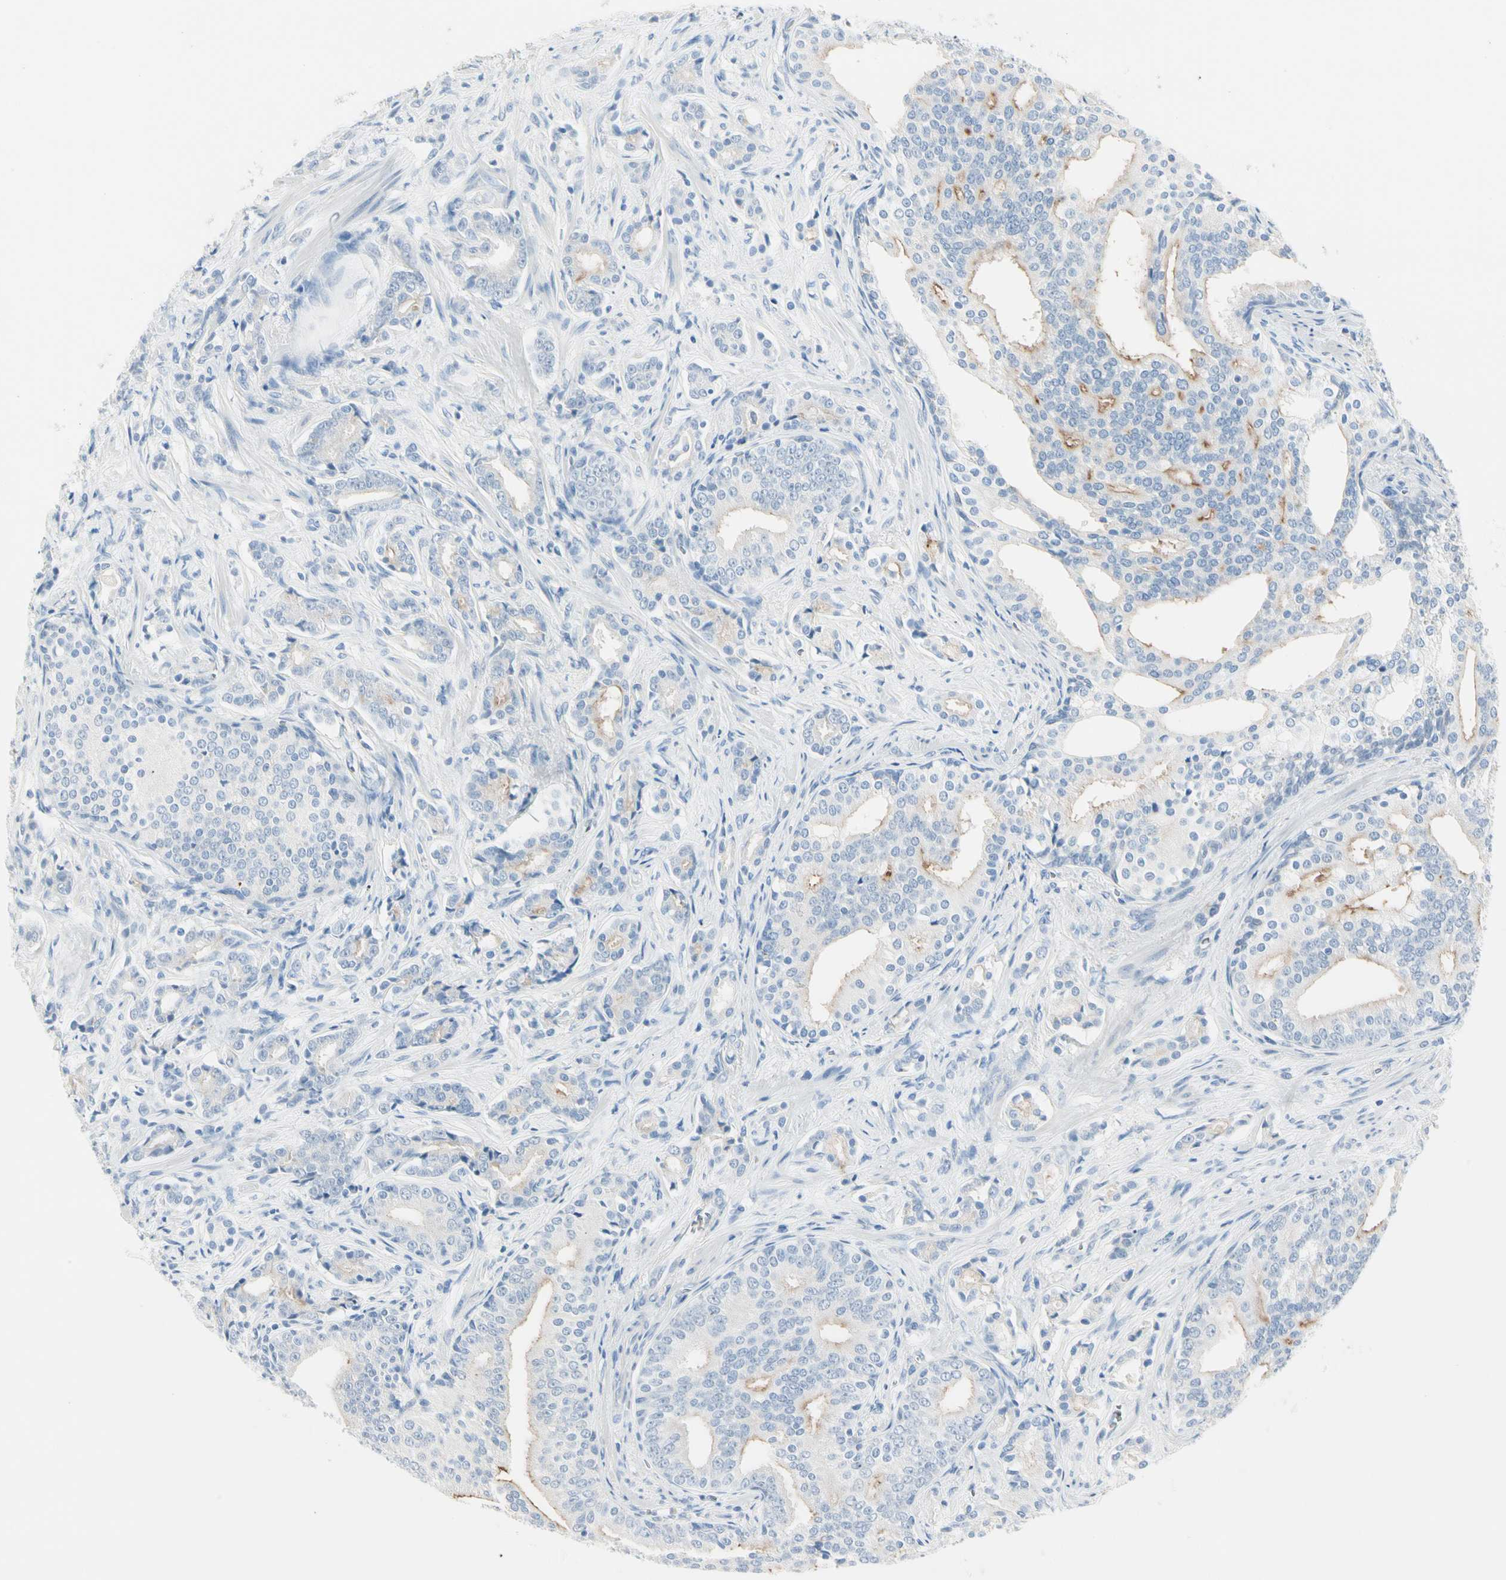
{"staining": {"intensity": "moderate", "quantity": "<25%", "location": "cytoplasmic/membranous"}, "tissue": "prostate cancer", "cell_type": "Tumor cells", "image_type": "cancer", "snomed": [{"axis": "morphology", "description": "Adenocarcinoma, Low grade"}, {"axis": "topography", "description": "Prostate"}], "caption": "Moderate cytoplasmic/membranous positivity is seen in about <25% of tumor cells in prostate cancer (adenocarcinoma (low-grade)).", "gene": "CA1", "patient": {"sex": "male", "age": 58}}